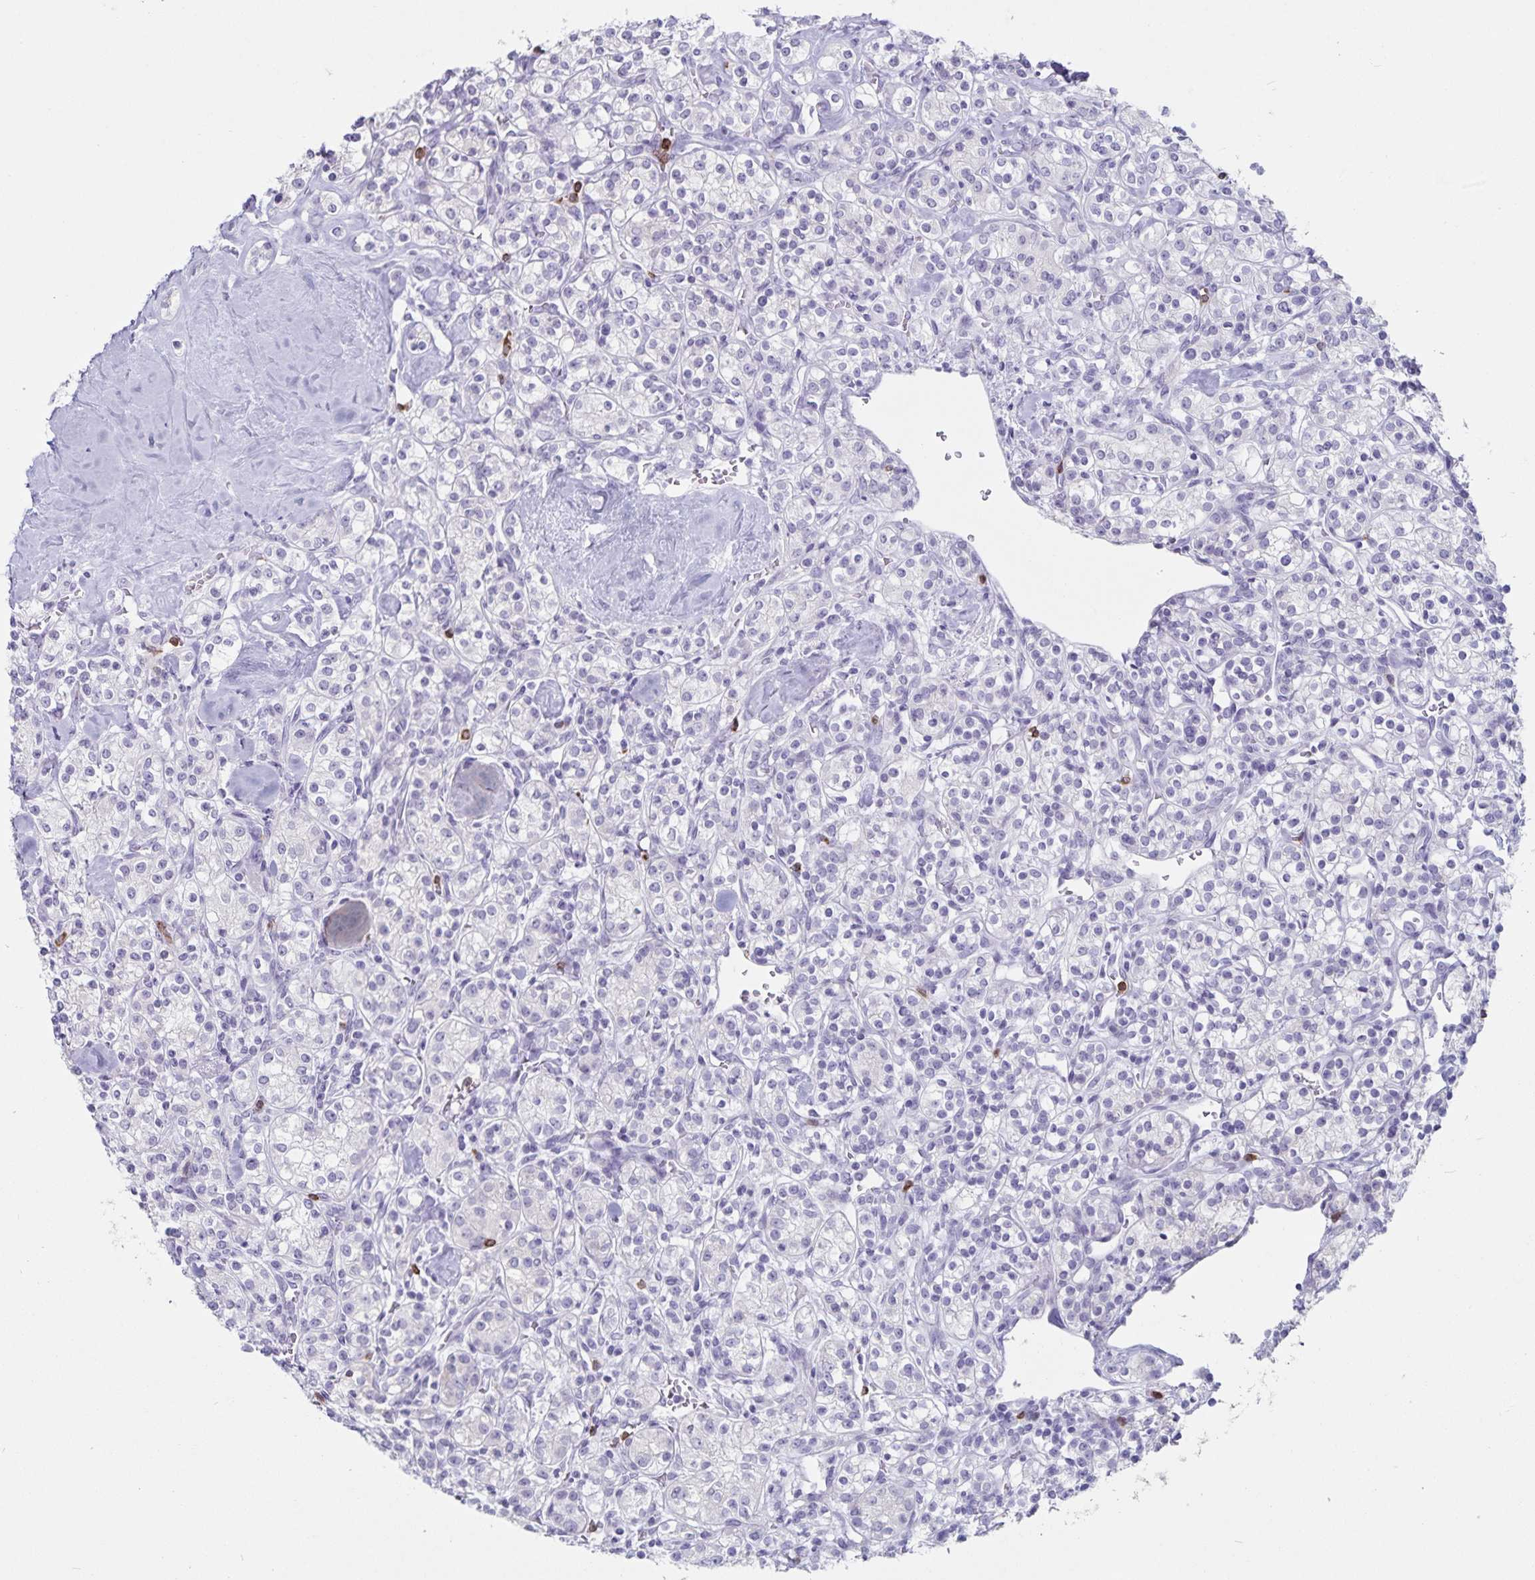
{"staining": {"intensity": "negative", "quantity": "none", "location": "none"}, "tissue": "renal cancer", "cell_type": "Tumor cells", "image_type": "cancer", "snomed": [{"axis": "morphology", "description": "Adenocarcinoma, NOS"}, {"axis": "topography", "description": "Kidney"}], "caption": "Renal cancer (adenocarcinoma) was stained to show a protein in brown. There is no significant staining in tumor cells.", "gene": "GNLY", "patient": {"sex": "male", "age": 77}}